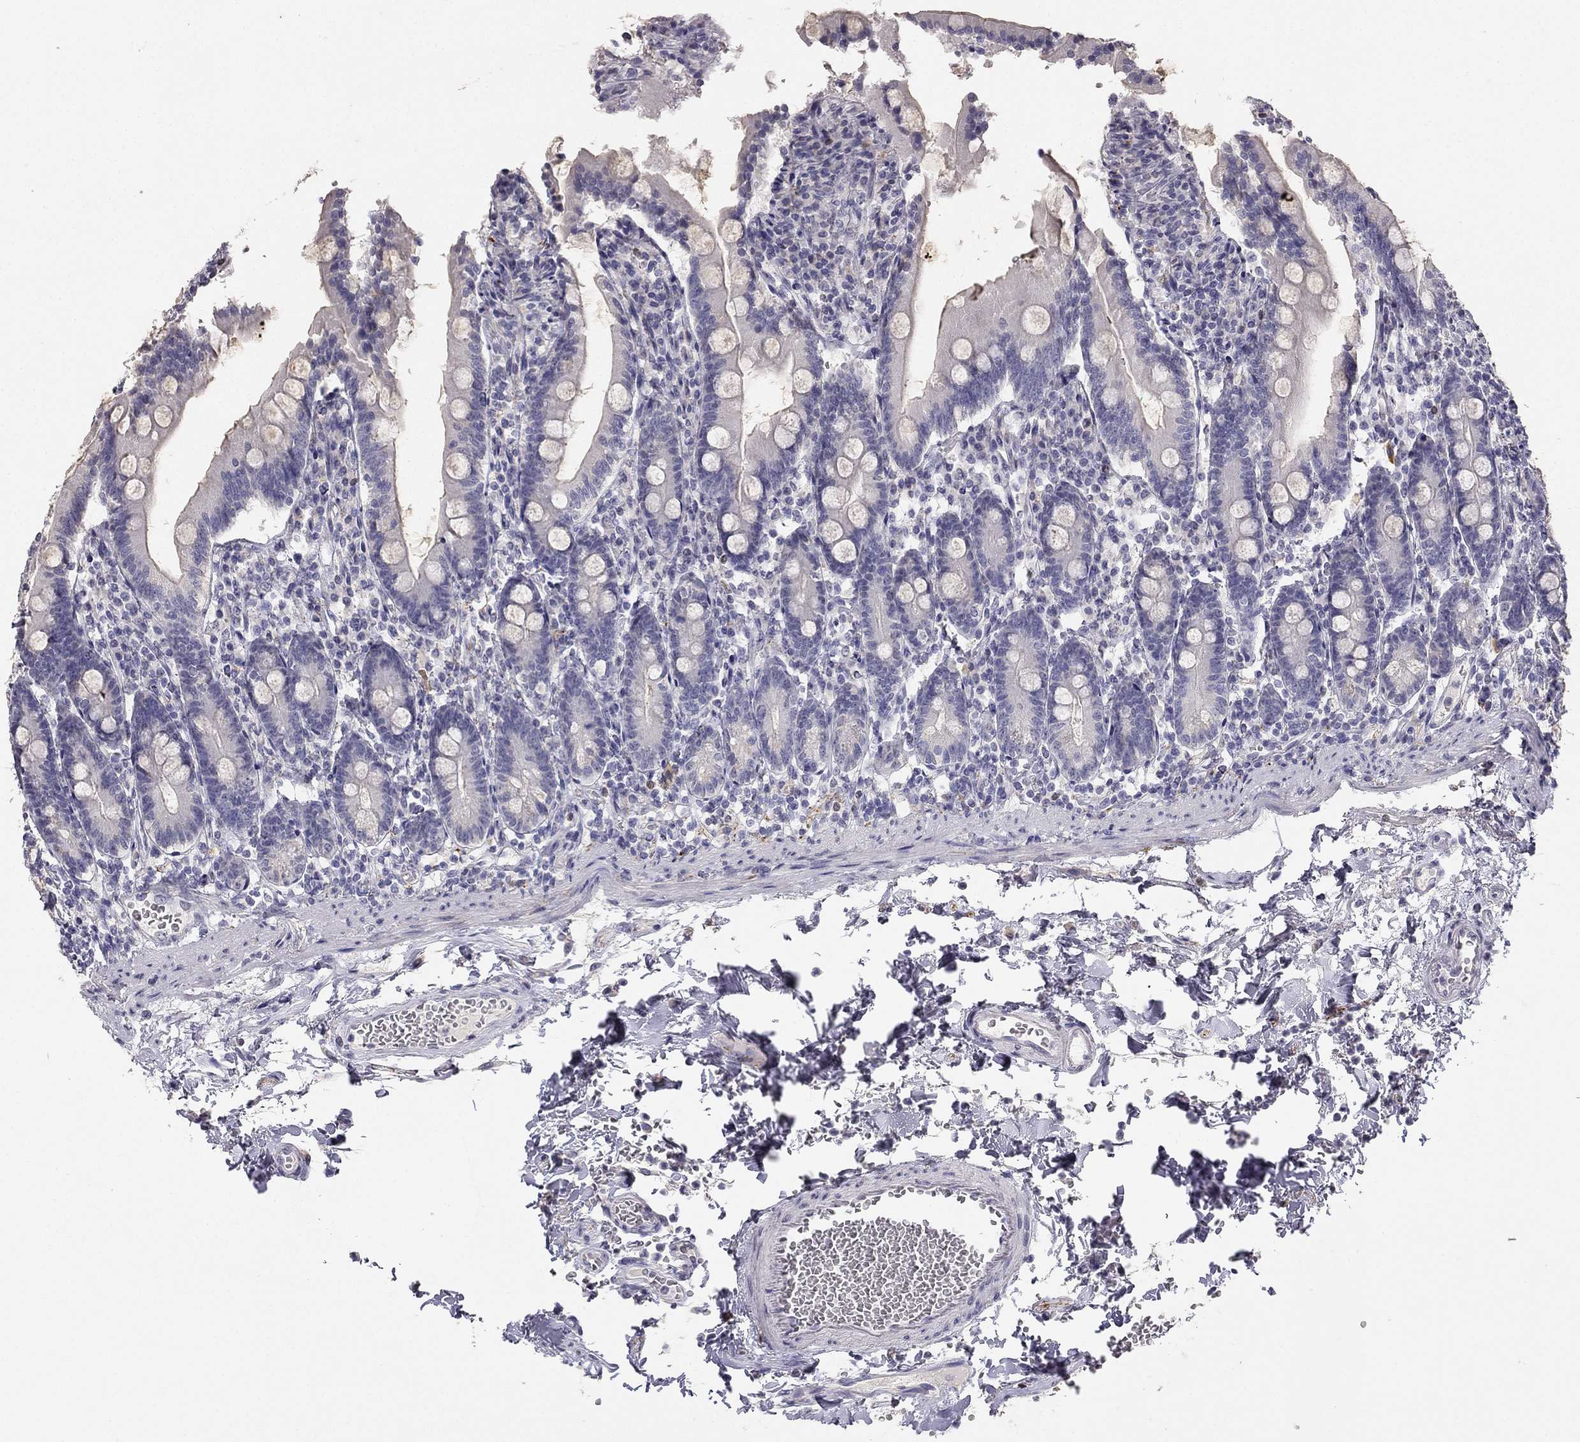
{"staining": {"intensity": "negative", "quantity": "none", "location": "none"}, "tissue": "duodenum", "cell_type": "Glandular cells", "image_type": "normal", "snomed": [{"axis": "morphology", "description": "Normal tissue, NOS"}, {"axis": "topography", "description": "Duodenum"}], "caption": "DAB immunohistochemical staining of unremarkable human duodenum exhibits no significant staining in glandular cells. (Brightfield microscopy of DAB immunohistochemistry (IHC) at high magnification).", "gene": "CALB2", "patient": {"sex": "female", "age": 67}}